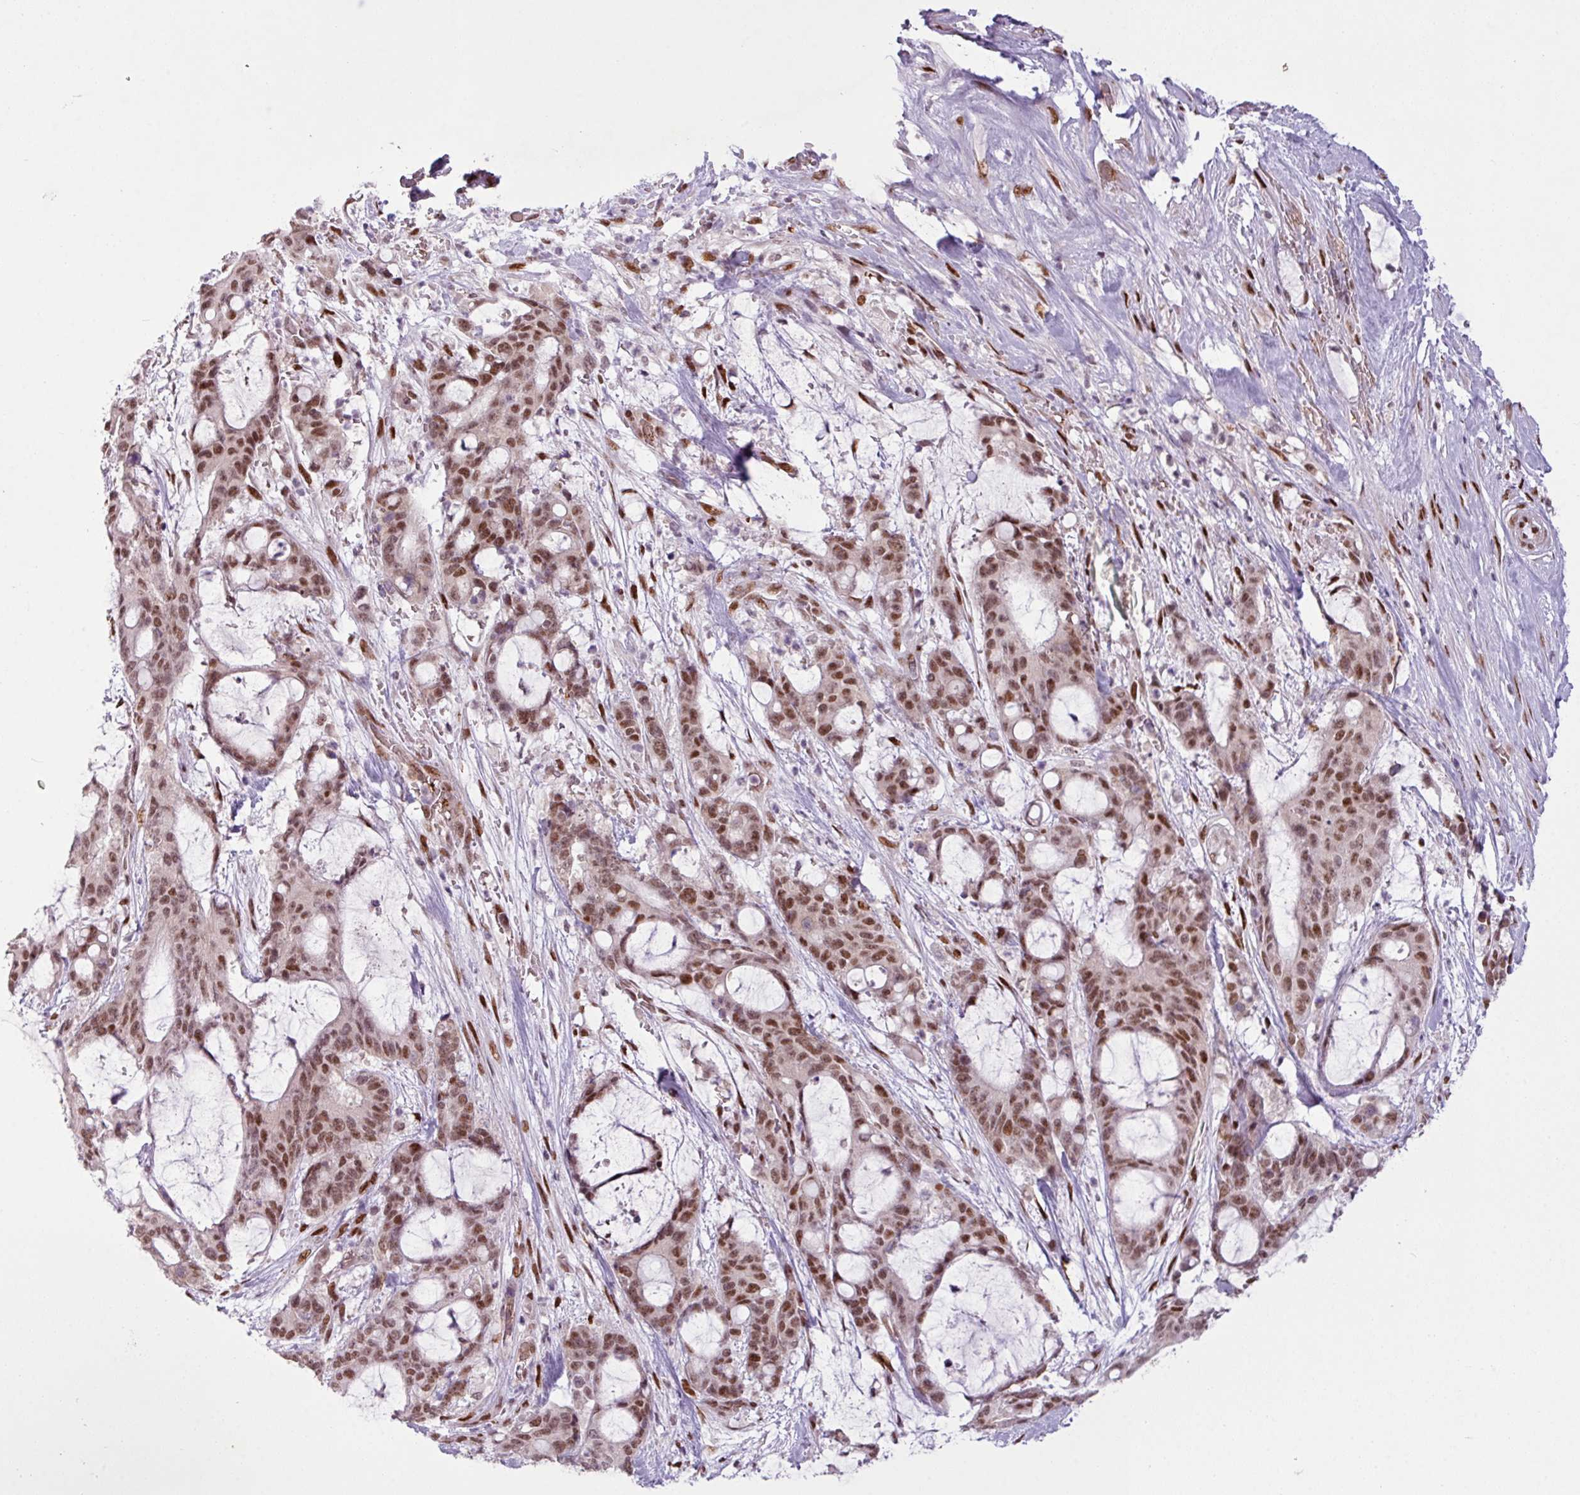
{"staining": {"intensity": "moderate", "quantity": ">75%", "location": "nuclear"}, "tissue": "liver cancer", "cell_type": "Tumor cells", "image_type": "cancer", "snomed": [{"axis": "morphology", "description": "Normal tissue, NOS"}, {"axis": "morphology", "description": "Cholangiocarcinoma"}, {"axis": "topography", "description": "Liver"}, {"axis": "topography", "description": "Peripheral nerve tissue"}], "caption": "Liver cancer stained with DAB (3,3'-diaminobenzidine) immunohistochemistry reveals medium levels of moderate nuclear expression in approximately >75% of tumor cells. (DAB (3,3'-diaminobenzidine) IHC, brown staining for protein, blue staining for nuclei).", "gene": "PRDM5", "patient": {"sex": "female", "age": 73}}